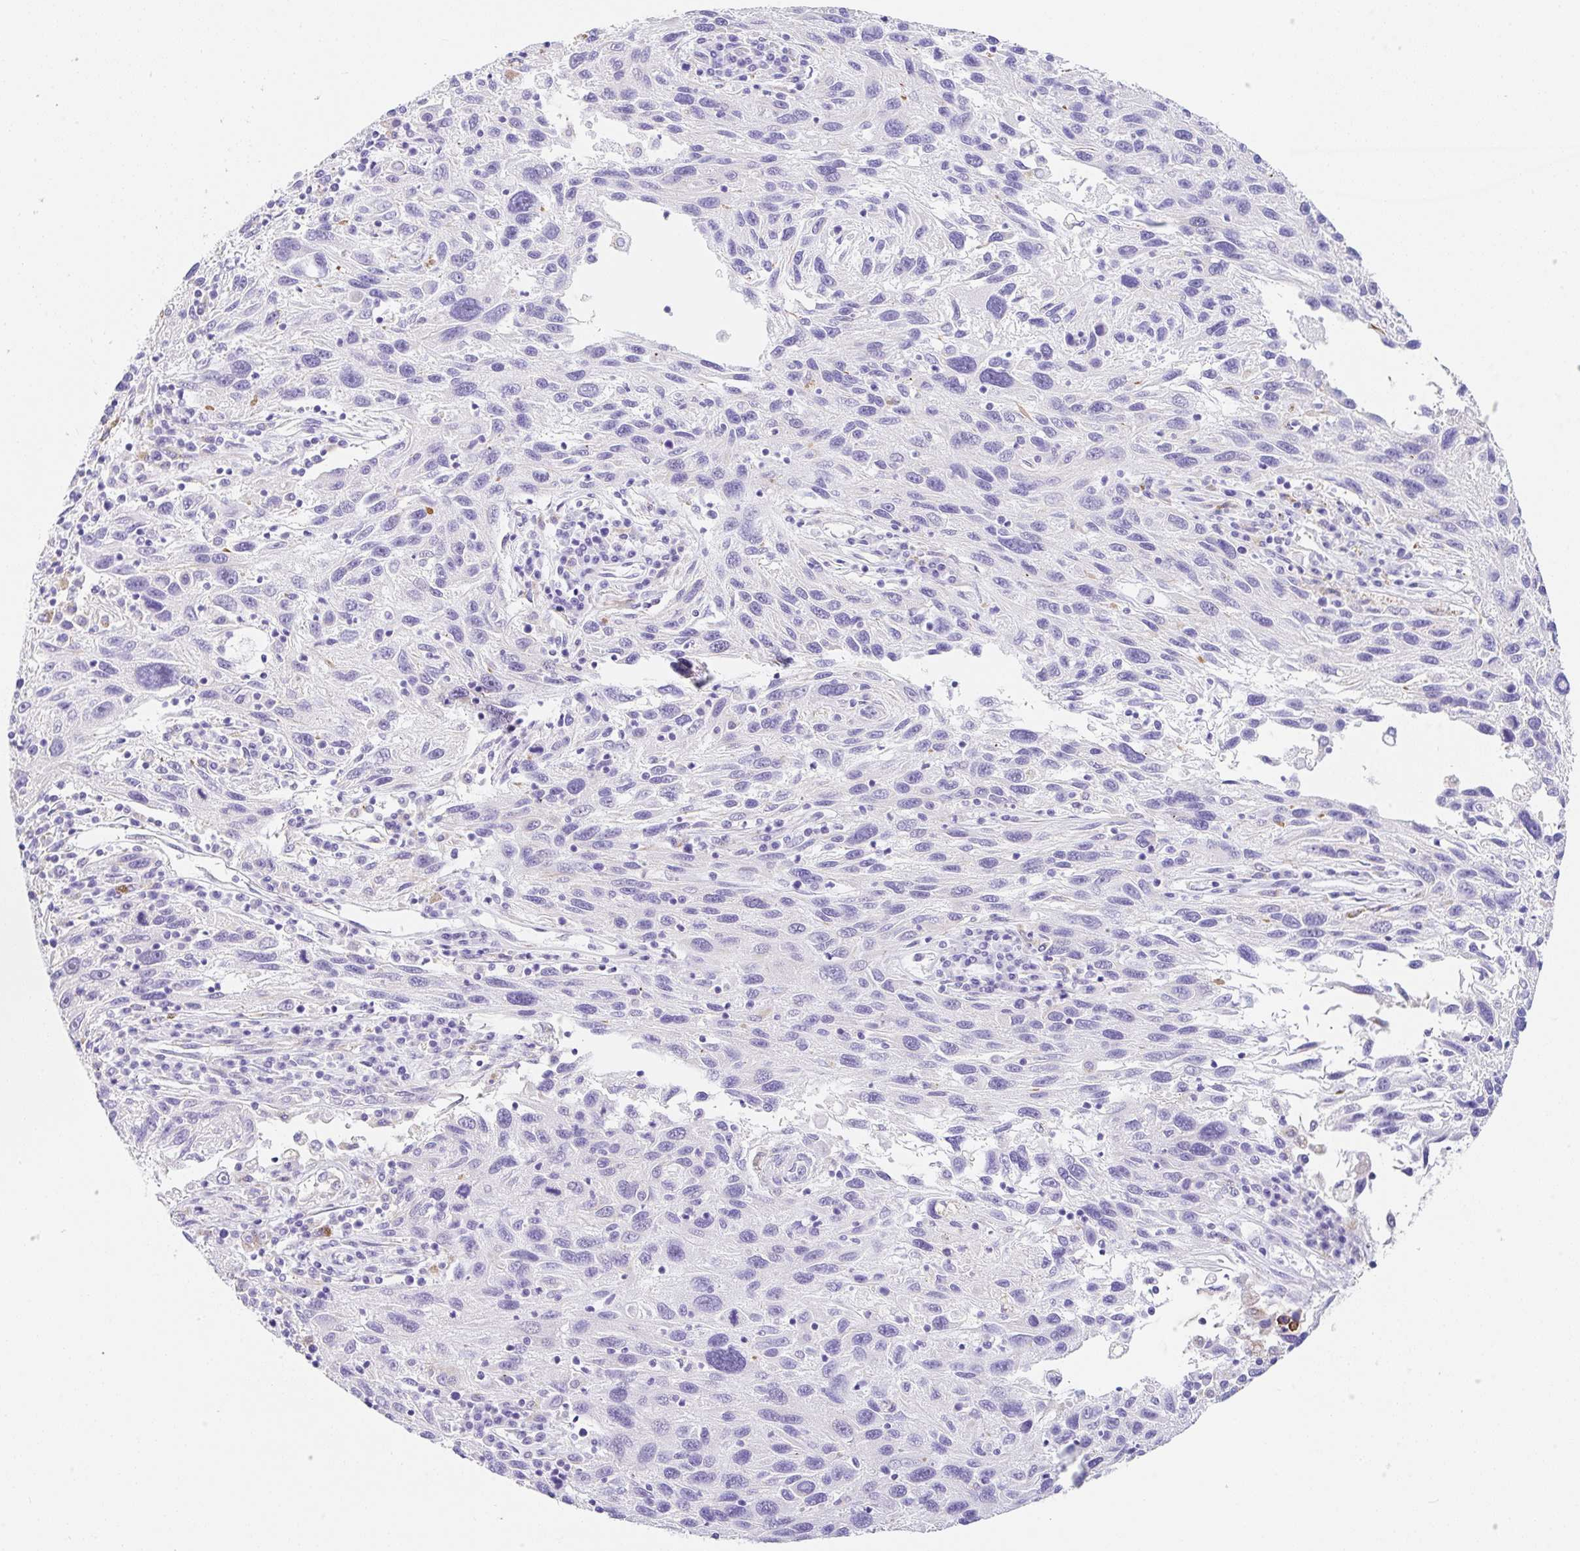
{"staining": {"intensity": "negative", "quantity": "none", "location": "none"}, "tissue": "melanoma", "cell_type": "Tumor cells", "image_type": "cancer", "snomed": [{"axis": "morphology", "description": "Malignant melanoma, NOS"}, {"axis": "topography", "description": "Skin"}], "caption": "This is an IHC histopathology image of melanoma. There is no positivity in tumor cells.", "gene": "DKK4", "patient": {"sex": "male", "age": 53}}